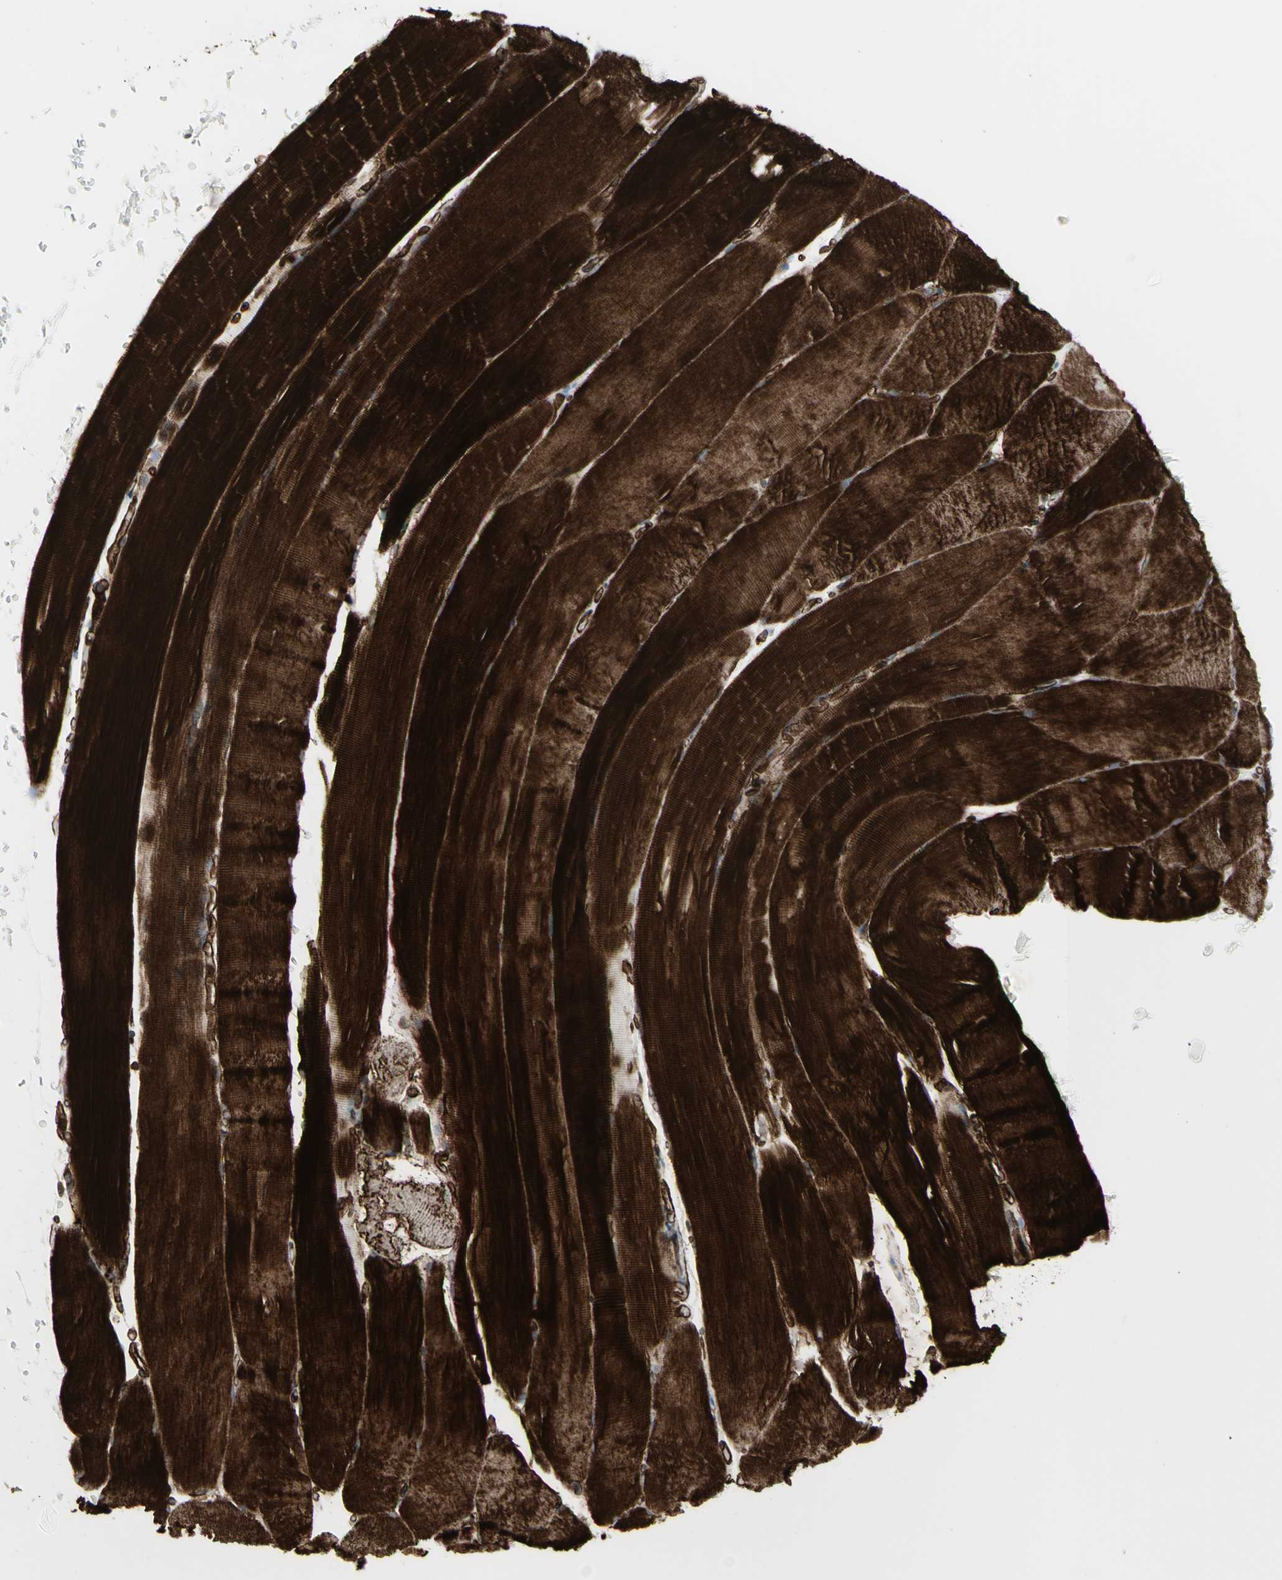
{"staining": {"intensity": "strong", "quantity": ">75%", "location": "cytoplasmic/membranous"}, "tissue": "skeletal muscle", "cell_type": "Myocytes", "image_type": "normal", "snomed": [{"axis": "morphology", "description": "Normal tissue, NOS"}, {"axis": "topography", "description": "Skeletal muscle"}, {"axis": "topography", "description": "Parathyroid gland"}], "caption": "This photomicrograph displays unremarkable skeletal muscle stained with immunohistochemistry to label a protein in brown. The cytoplasmic/membranous of myocytes show strong positivity for the protein. Nuclei are counter-stained blue.", "gene": "DTX3L", "patient": {"sex": "female", "age": 37}}